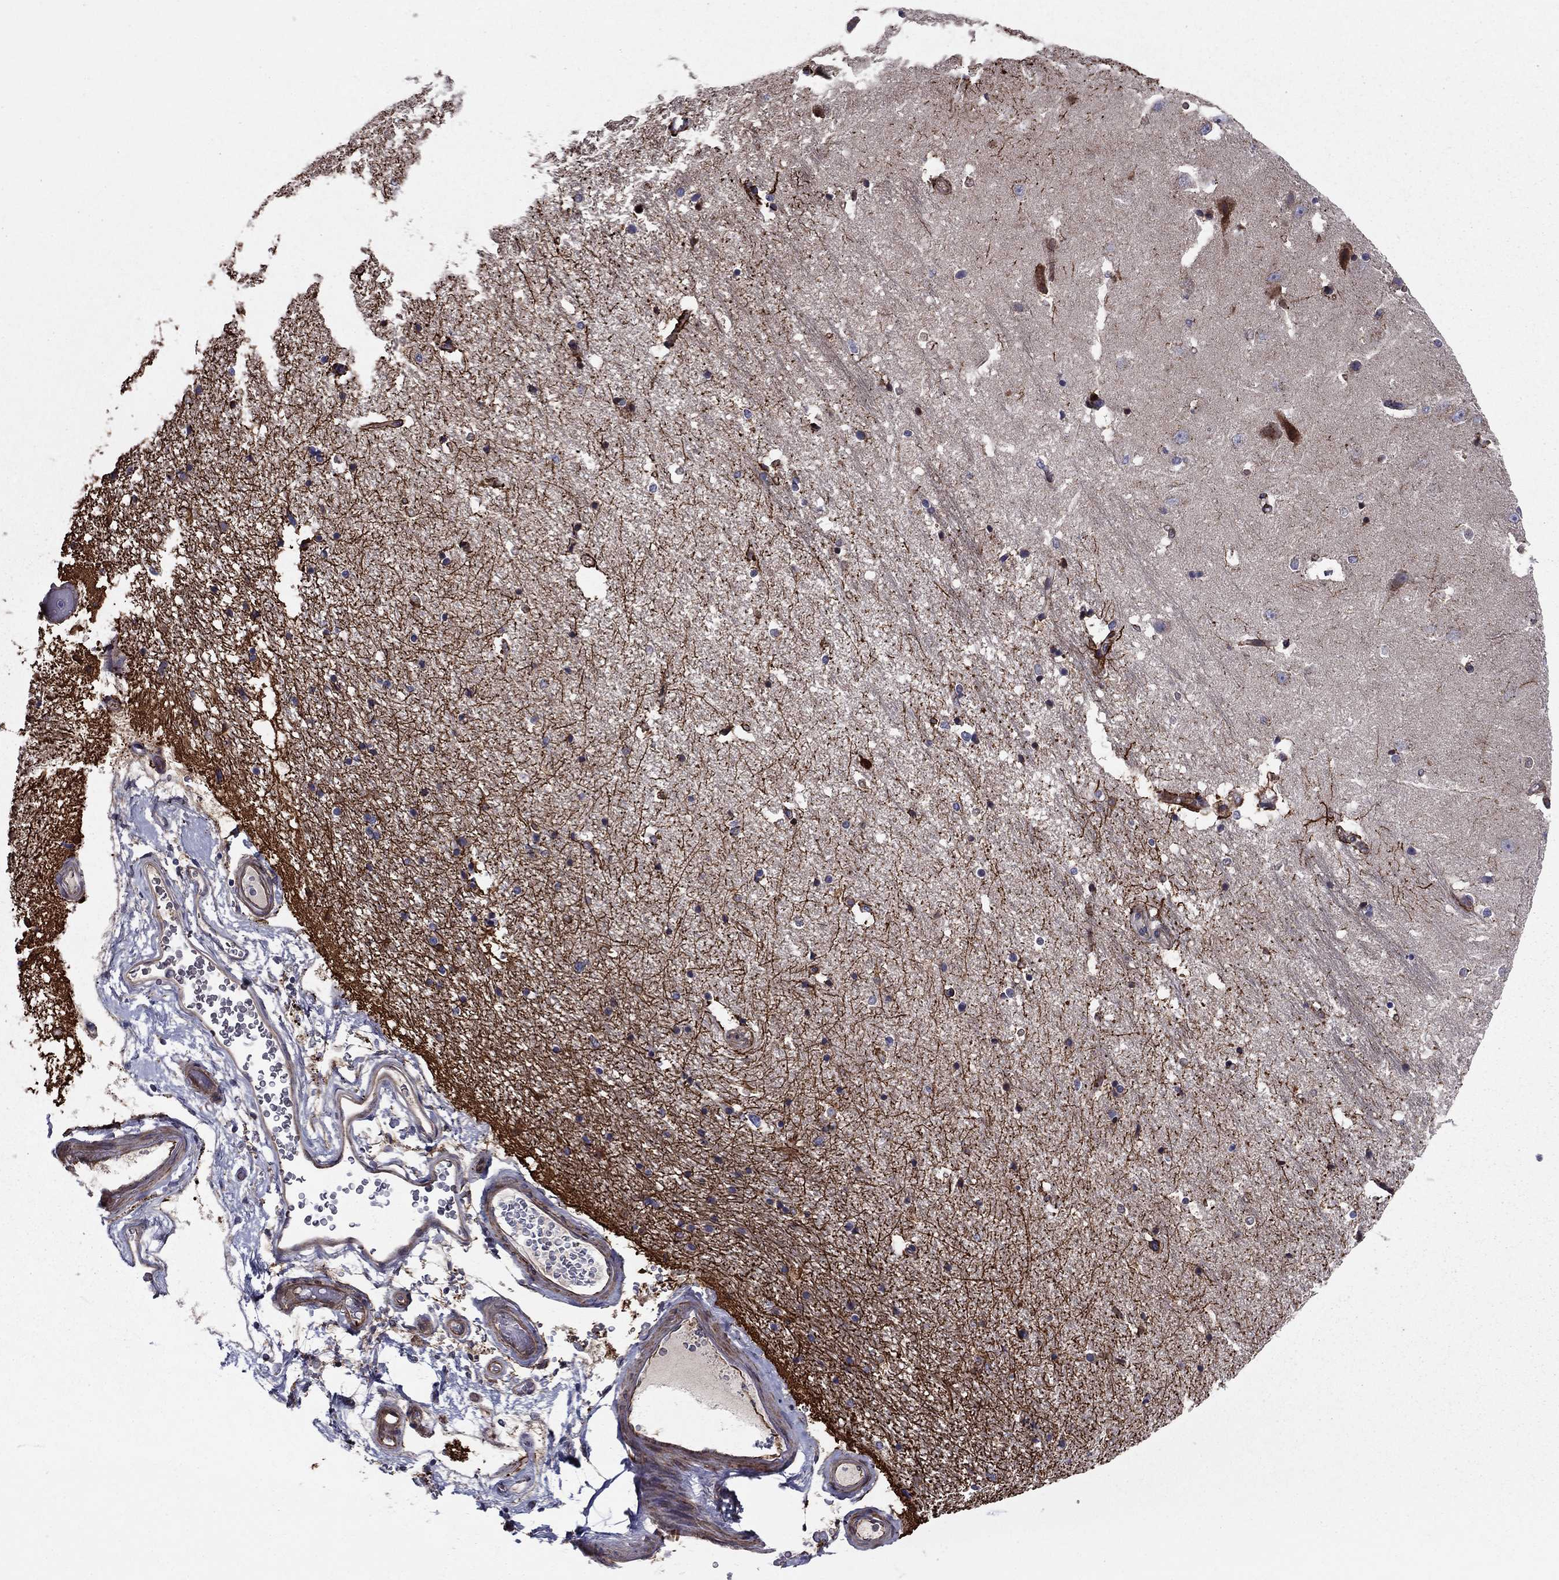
{"staining": {"intensity": "moderate", "quantity": ">75%", "location": "cytoplasmic/membranous"}, "tissue": "hippocampus", "cell_type": "Glial cells", "image_type": "normal", "snomed": [{"axis": "morphology", "description": "Normal tissue, NOS"}, {"axis": "topography", "description": "Hippocampus"}], "caption": "Moderate cytoplasmic/membranous positivity is appreciated in about >75% of glial cells in unremarkable hippocampus.", "gene": "CLSTN1", "patient": {"sex": "male", "age": 44}}